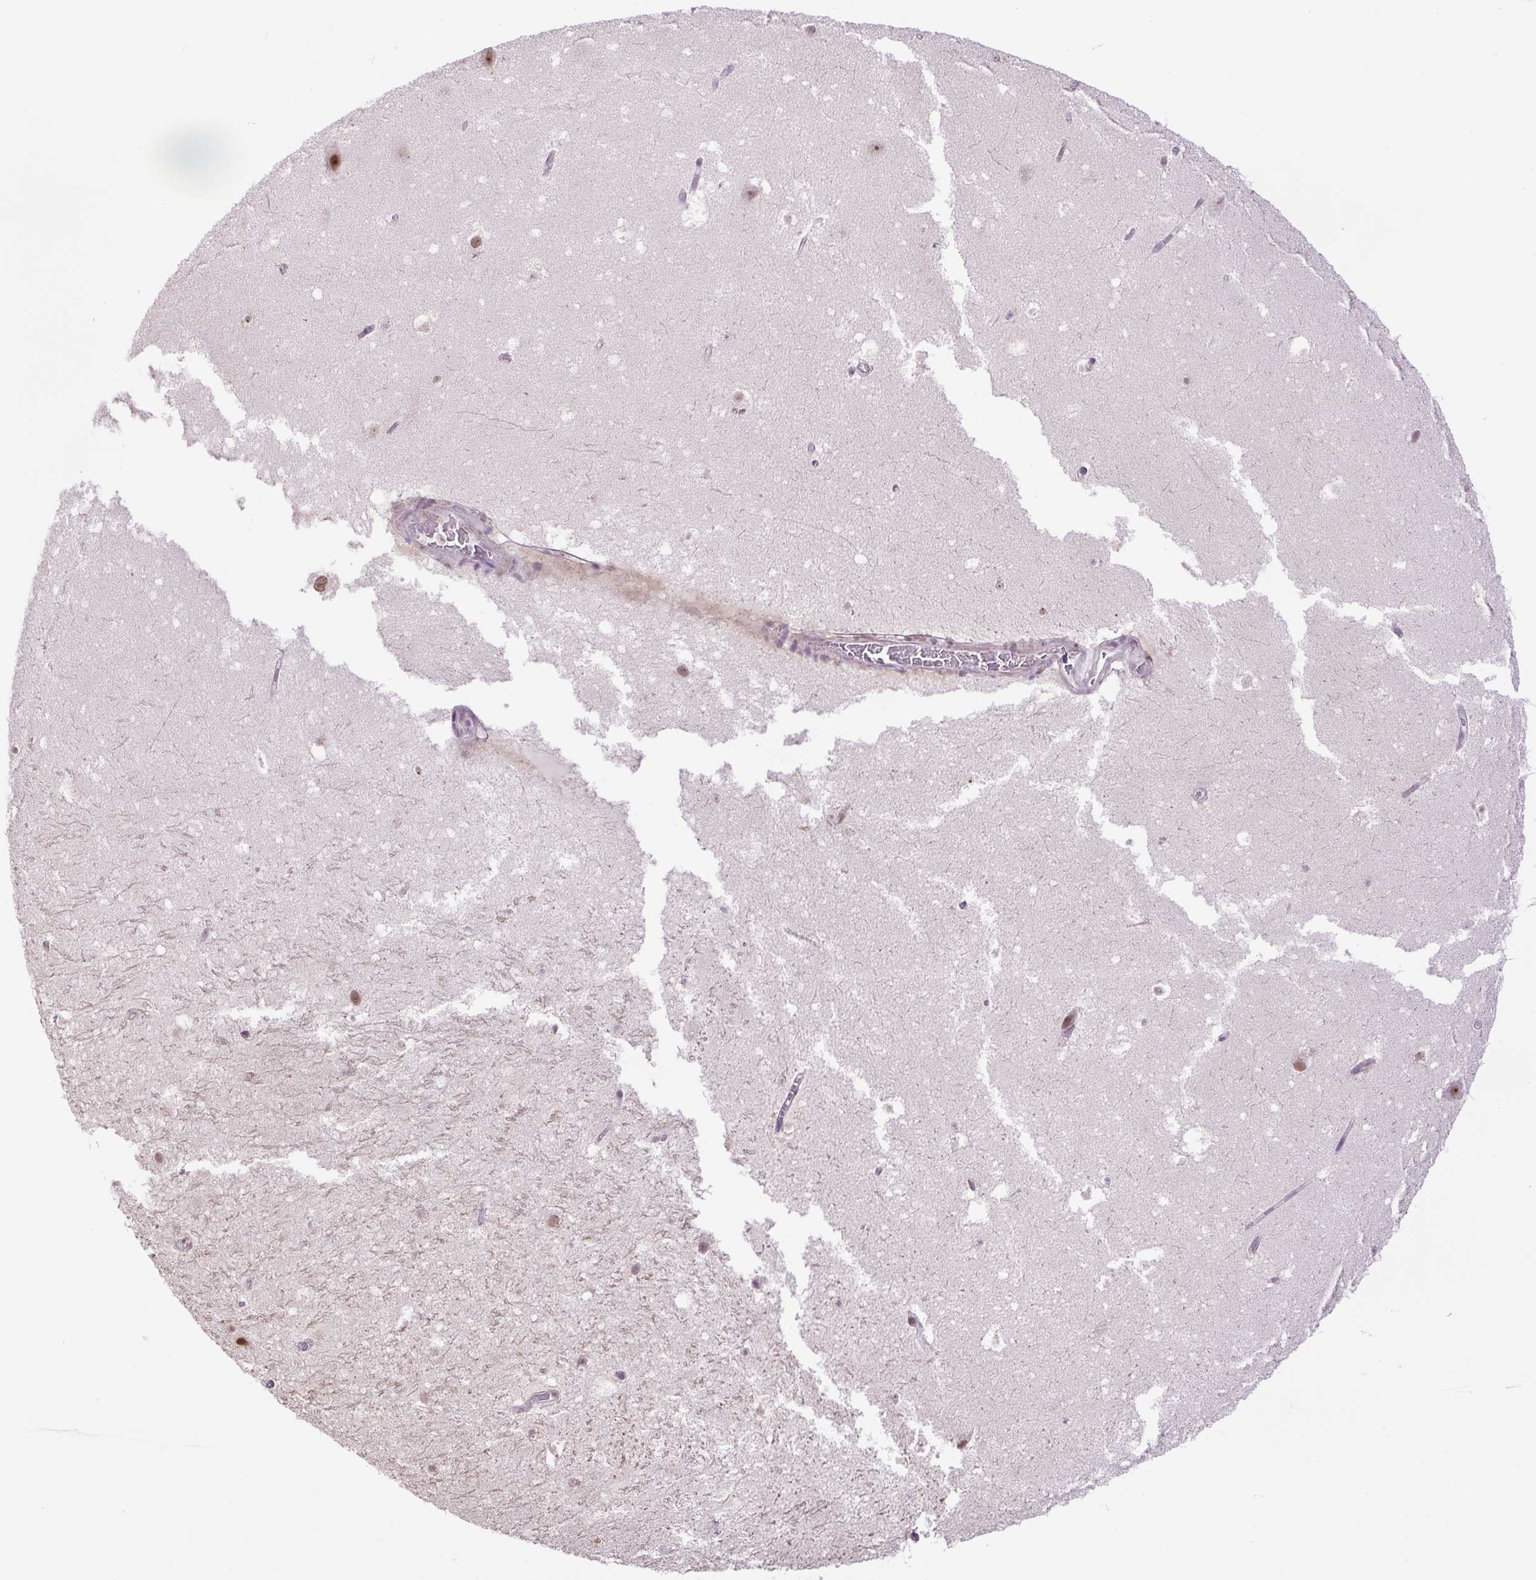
{"staining": {"intensity": "negative", "quantity": "none", "location": "none"}, "tissue": "hippocampus", "cell_type": "Glial cells", "image_type": "normal", "snomed": [{"axis": "morphology", "description": "Normal tissue, NOS"}, {"axis": "topography", "description": "Hippocampus"}], "caption": "The photomicrograph exhibits no significant staining in glial cells of hippocampus. The staining is performed using DAB (3,3'-diaminobenzidine) brown chromogen with nuclei counter-stained in using hematoxylin.", "gene": "KPNA1", "patient": {"sex": "female", "age": 42}}